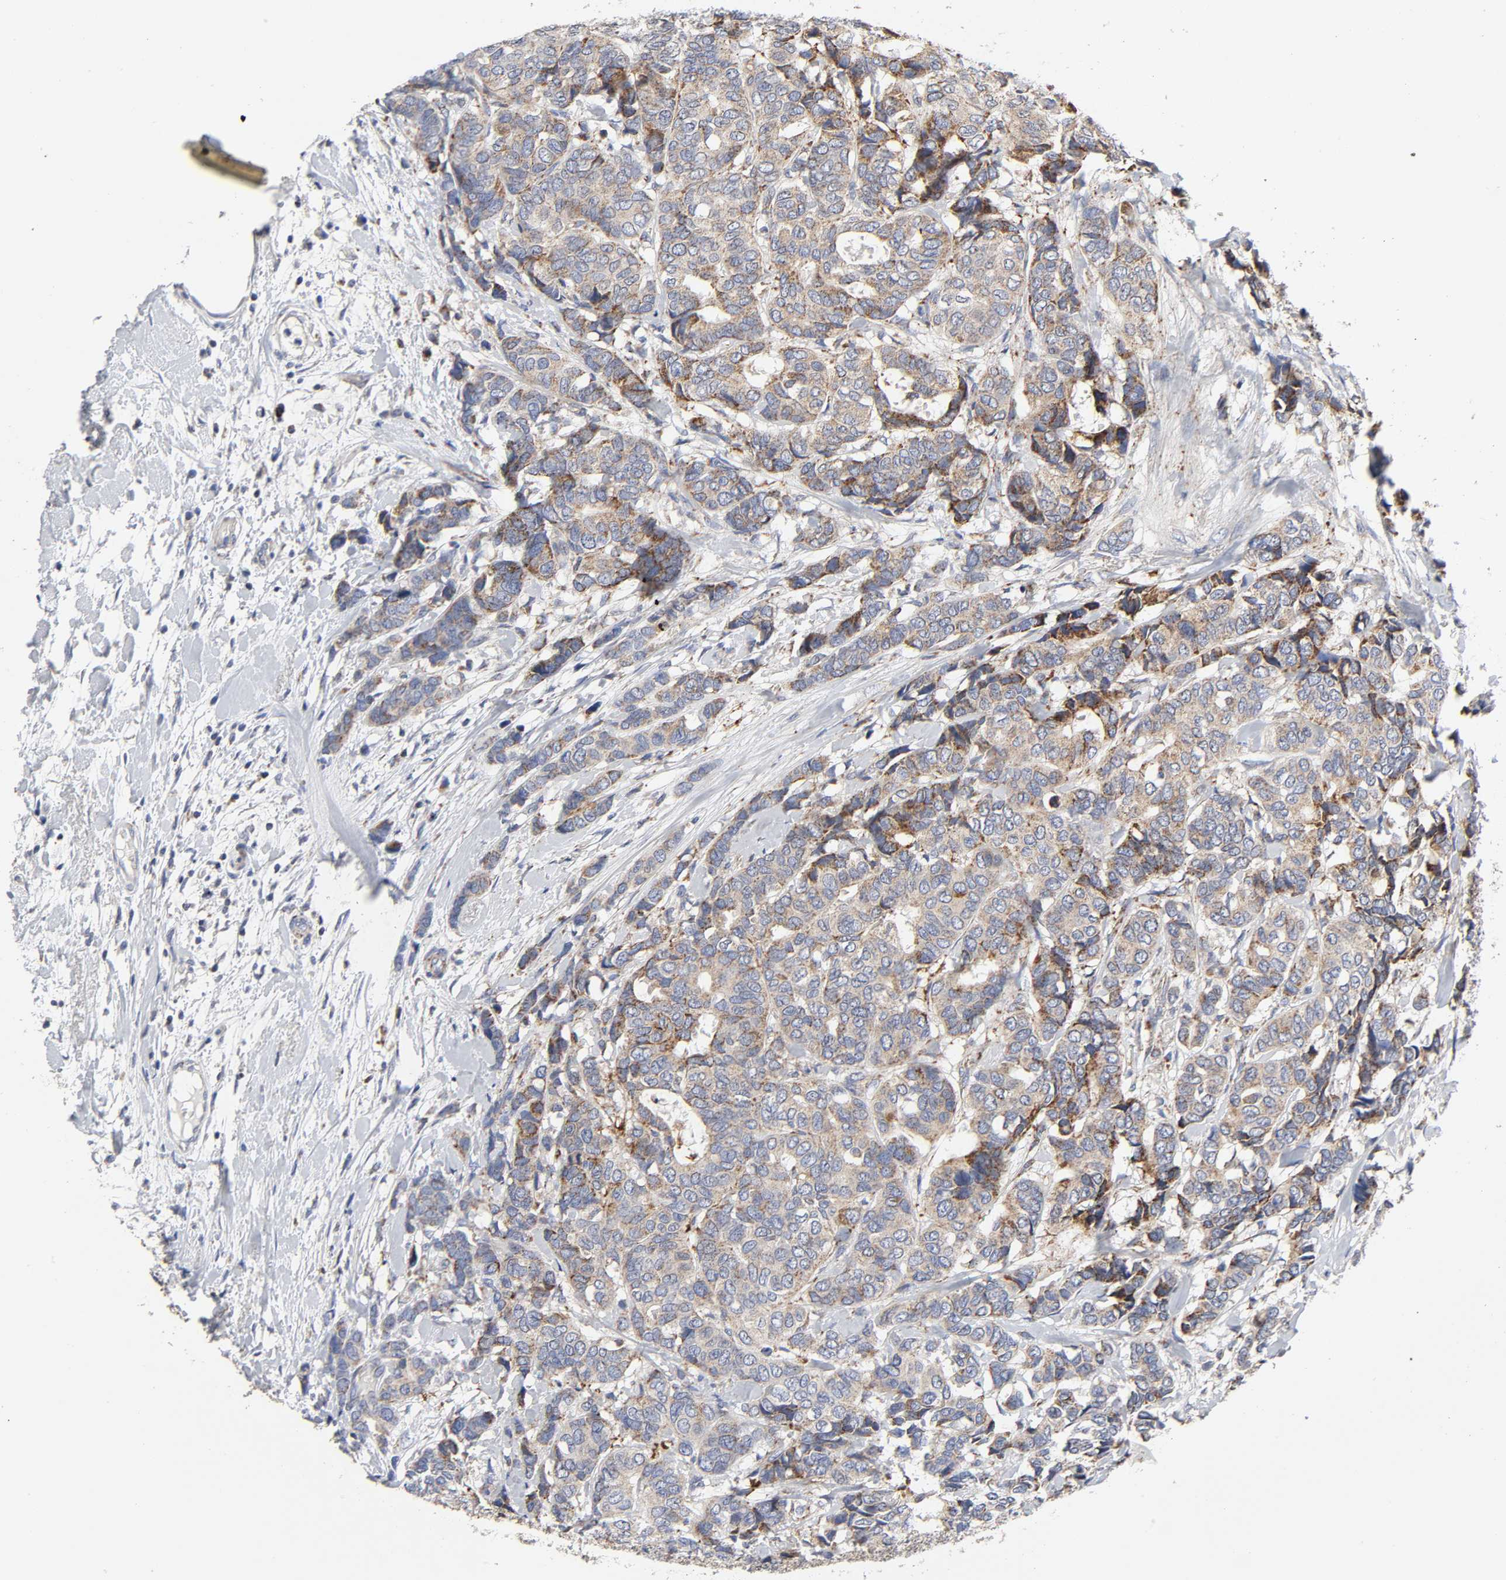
{"staining": {"intensity": "weak", "quantity": "25%-75%", "location": "cytoplasmic/membranous"}, "tissue": "breast cancer", "cell_type": "Tumor cells", "image_type": "cancer", "snomed": [{"axis": "morphology", "description": "Duct carcinoma"}, {"axis": "topography", "description": "Breast"}], "caption": "IHC (DAB (3,3'-diaminobenzidine)) staining of human intraductal carcinoma (breast) demonstrates weak cytoplasmic/membranous protein staining in about 25%-75% of tumor cells. (Brightfield microscopy of DAB IHC at high magnification).", "gene": "AOPEP", "patient": {"sex": "female", "age": 87}}